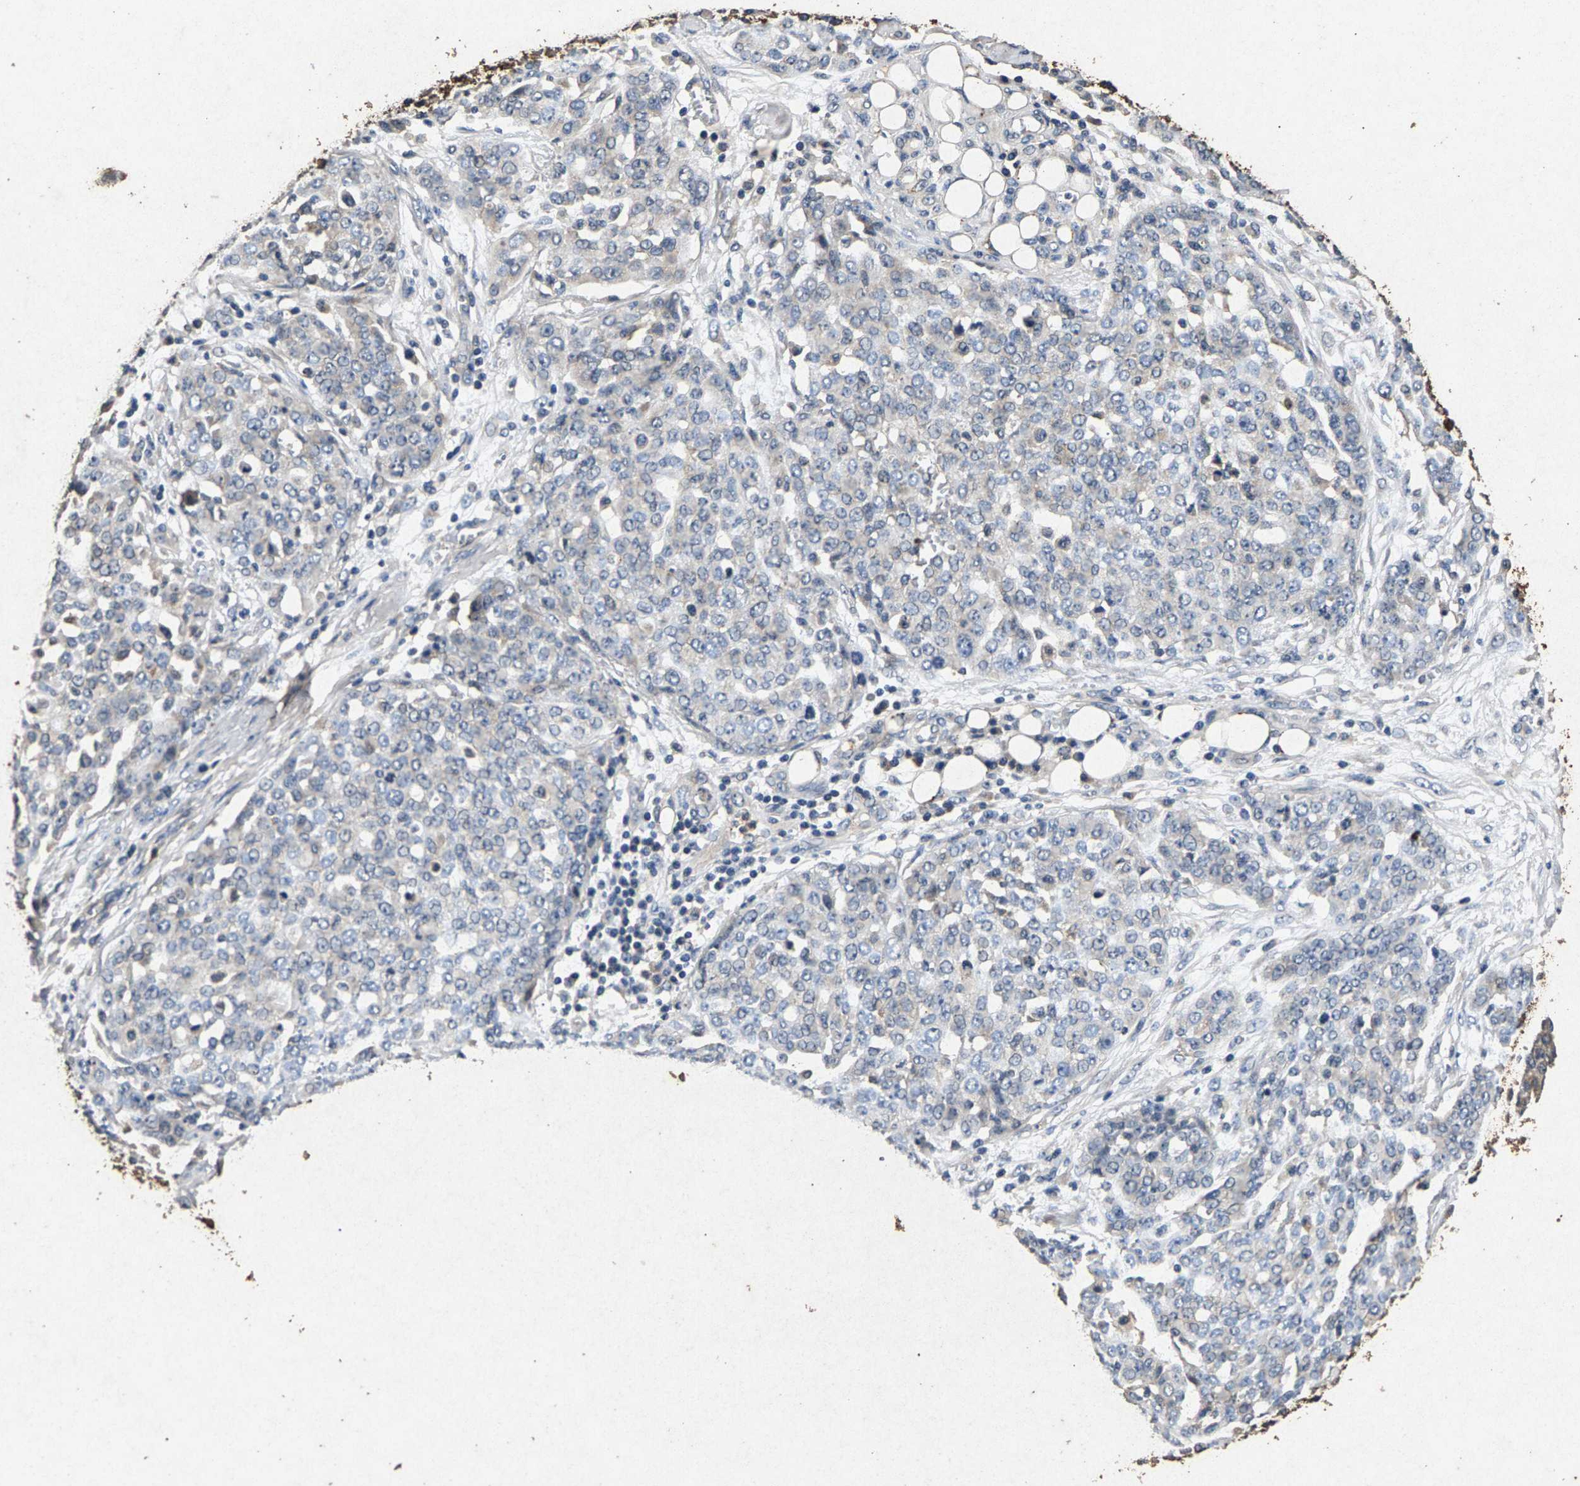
{"staining": {"intensity": "negative", "quantity": "none", "location": "none"}, "tissue": "ovarian cancer", "cell_type": "Tumor cells", "image_type": "cancer", "snomed": [{"axis": "morphology", "description": "Cystadenocarcinoma, serous, NOS"}, {"axis": "topography", "description": "Soft tissue"}, {"axis": "topography", "description": "Ovary"}], "caption": "An immunohistochemistry (IHC) histopathology image of serous cystadenocarcinoma (ovarian) is shown. There is no staining in tumor cells of serous cystadenocarcinoma (ovarian).", "gene": "PPP1CC", "patient": {"sex": "female", "age": 57}}